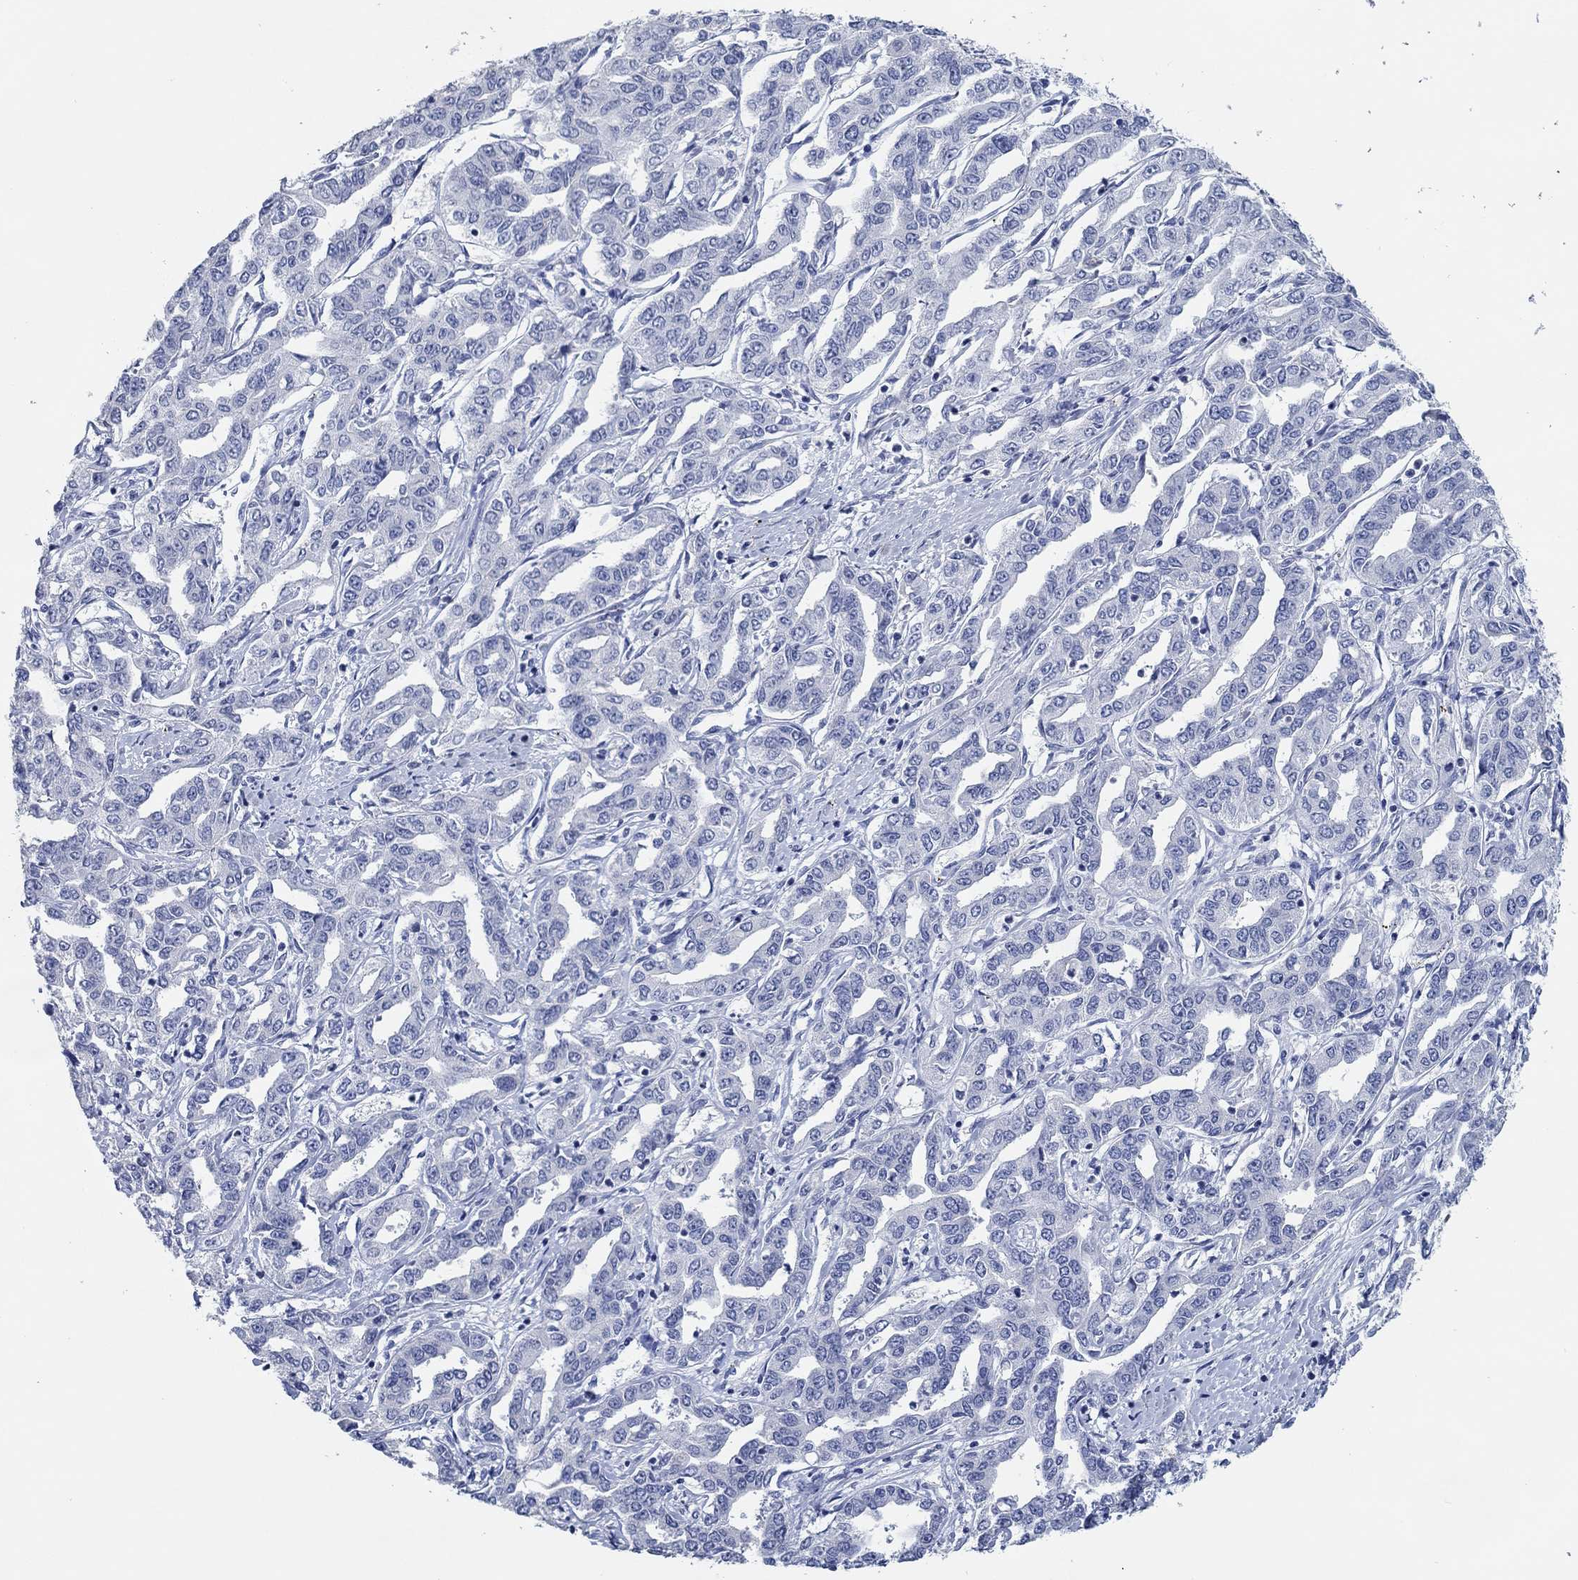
{"staining": {"intensity": "negative", "quantity": "none", "location": "none"}, "tissue": "liver cancer", "cell_type": "Tumor cells", "image_type": "cancer", "snomed": [{"axis": "morphology", "description": "Cholangiocarcinoma"}, {"axis": "topography", "description": "Liver"}], "caption": "The immunohistochemistry (IHC) photomicrograph has no significant staining in tumor cells of liver cancer (cholangiocarcinoma) tissue.", "gene": "POU5F1", "patient": {"sex": "male", "age": 59}}